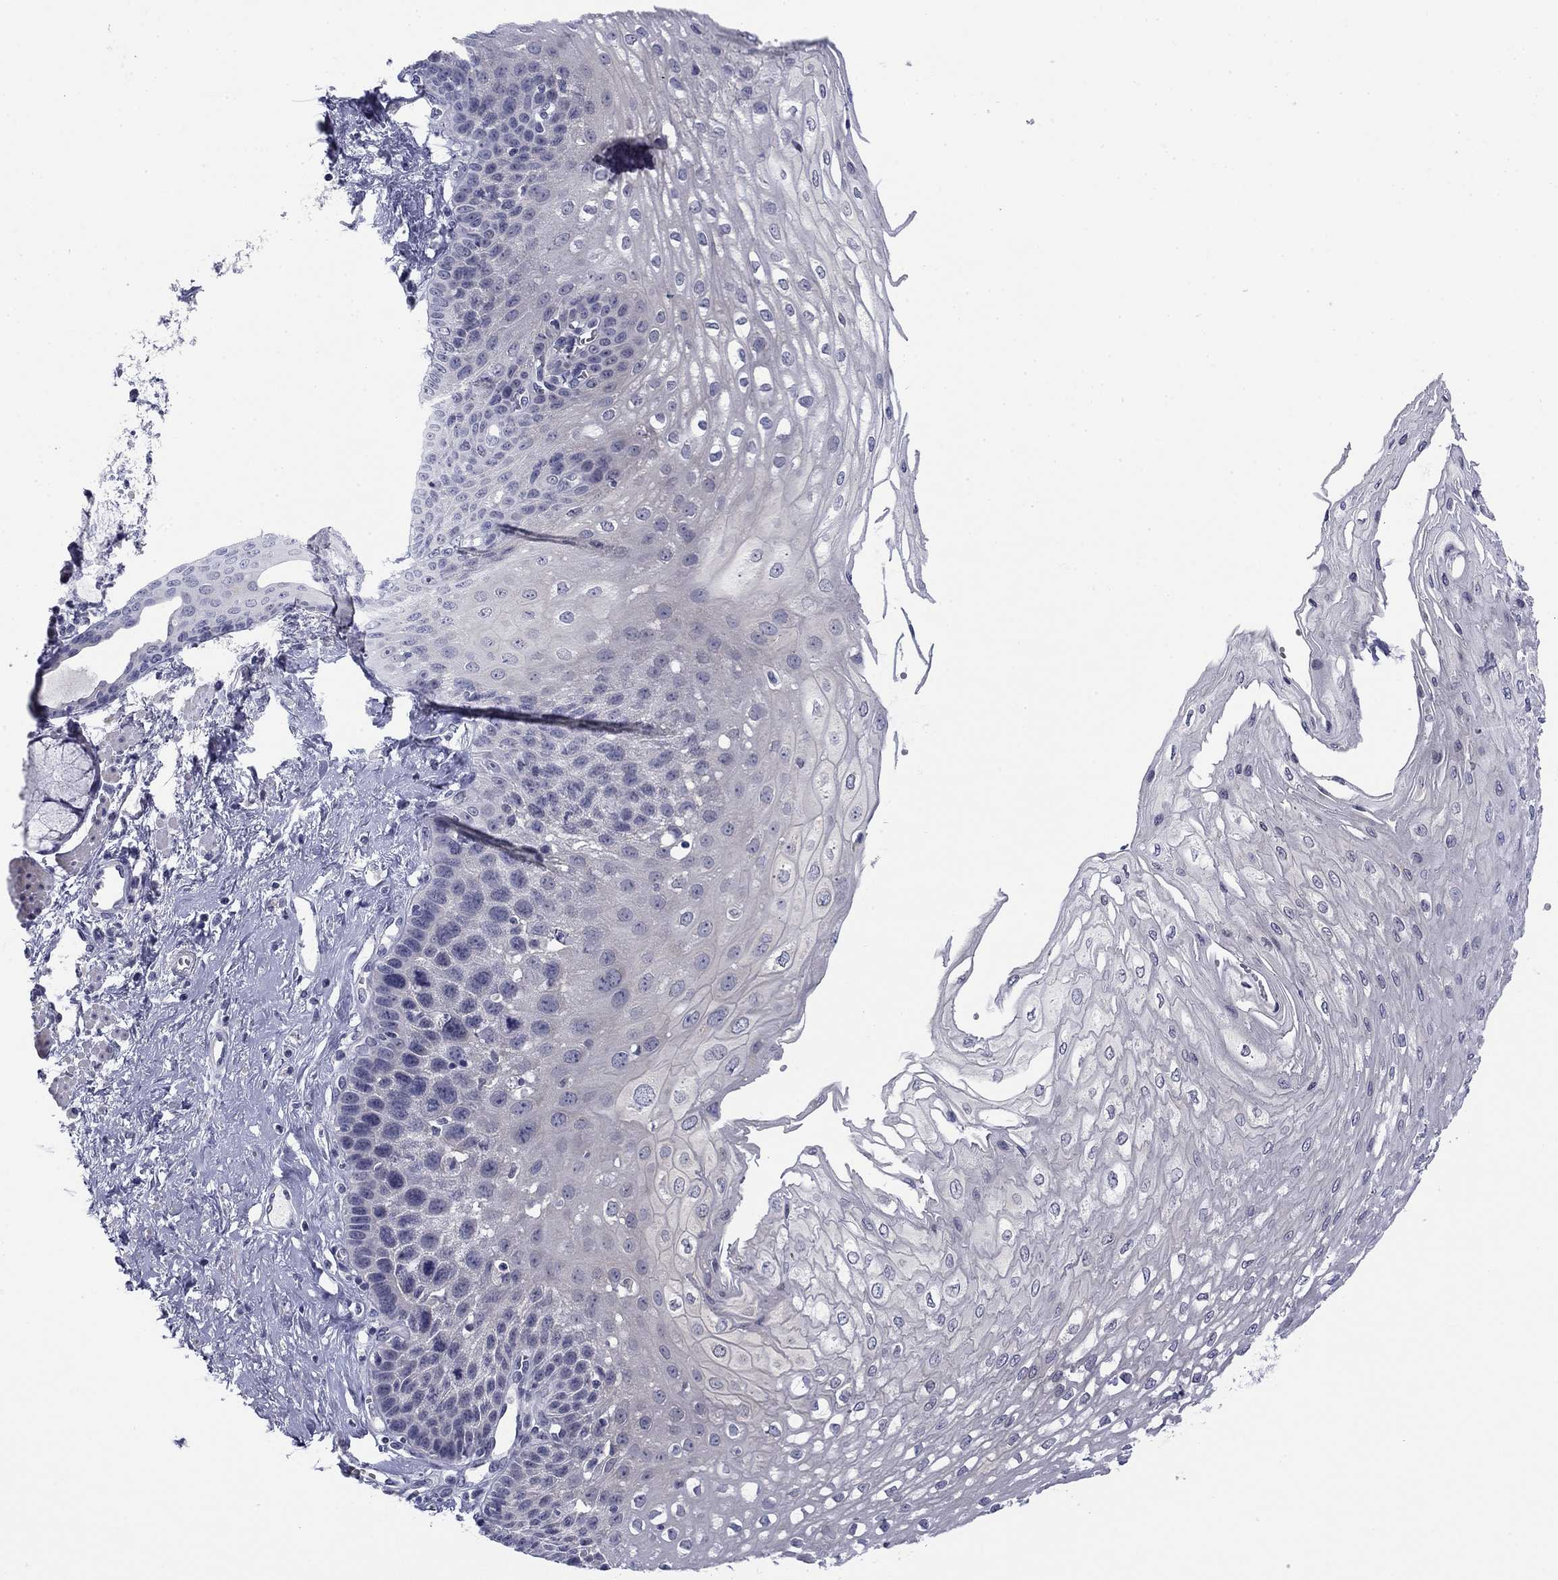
{"staining": {"intensity": "negative", "quantity": "none", "location": "none"}, "tissue": "esophagus", "cell_type": "Squamous epithelial cells", "image_type": "normal", "snomed": [{"axis": "morphology", "description": "Normal tissue, NOS"}, {"axis": "topography", "description": "Esophagus"}], "caption": "Immunohistochemistry histopathology image of benign human esophagus stained for a protein (brown), which exhibits no staining in squamous epithelial cells. (DAB IHC with hematoxylin counter stain).", "gene": "TIGD4", "patient": {"sex": "female", "age": 62}}